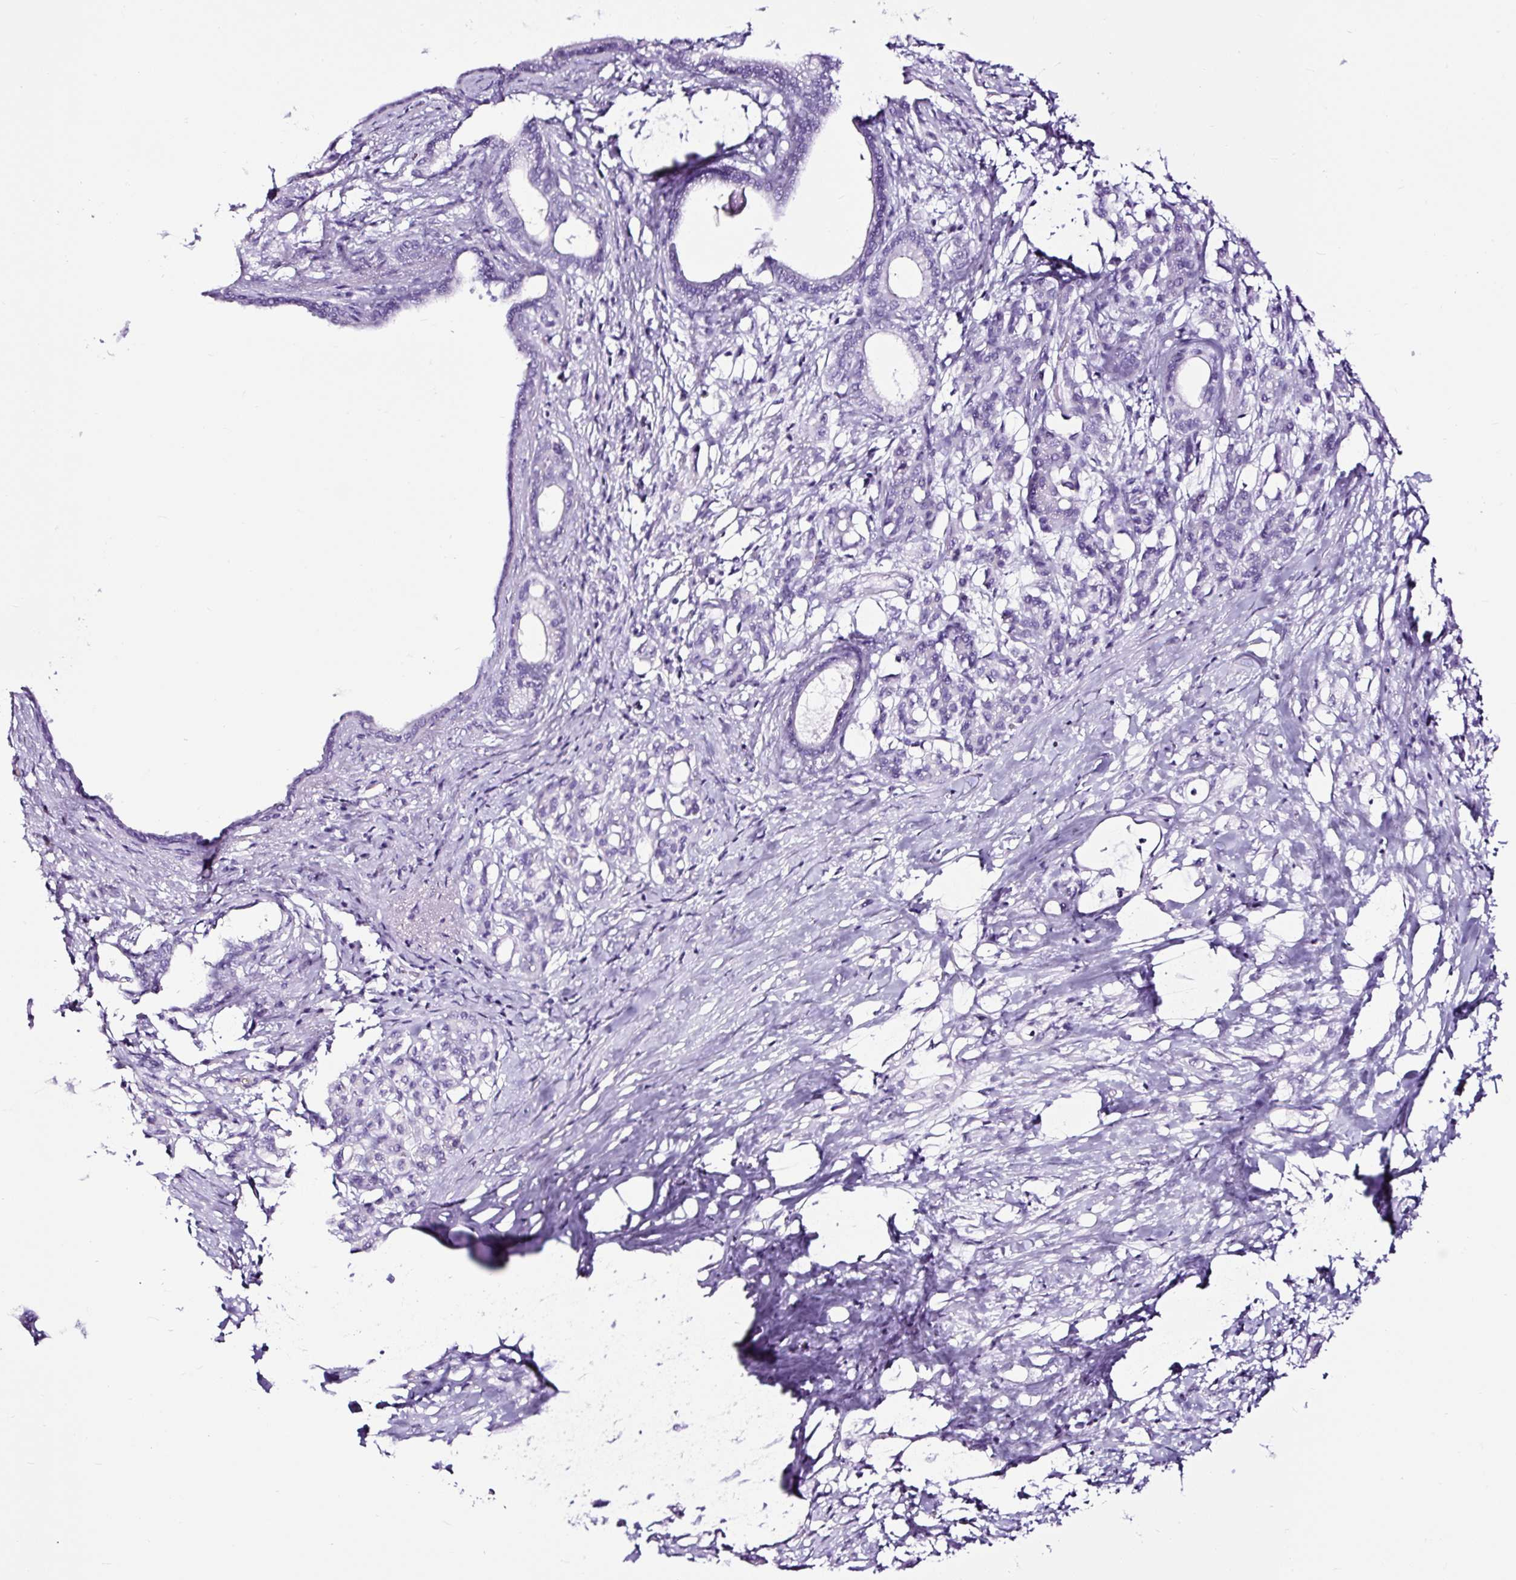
{"staining": {"intensity": "negative", "quantity": "none", "location": "none"}, "tissue": "pancreatic cancer", "cell_type": "Tumor cells", "image_type": "cancer", "snomed": [{"axis": "morphology", "description": "Adenocarcinoma, NOS"}, {"axis": "topography", "description": "Pancreas"}], "caption": "This image is of pancreatic adenocarcinoma stained with immunohistochemistry (IHC) to label a protein in brown with the nuclei are counter-stained blue. There is no expression in tumor cells.", "gene": "NPHS2", "patient": {"sex": "female", "age": 55}}